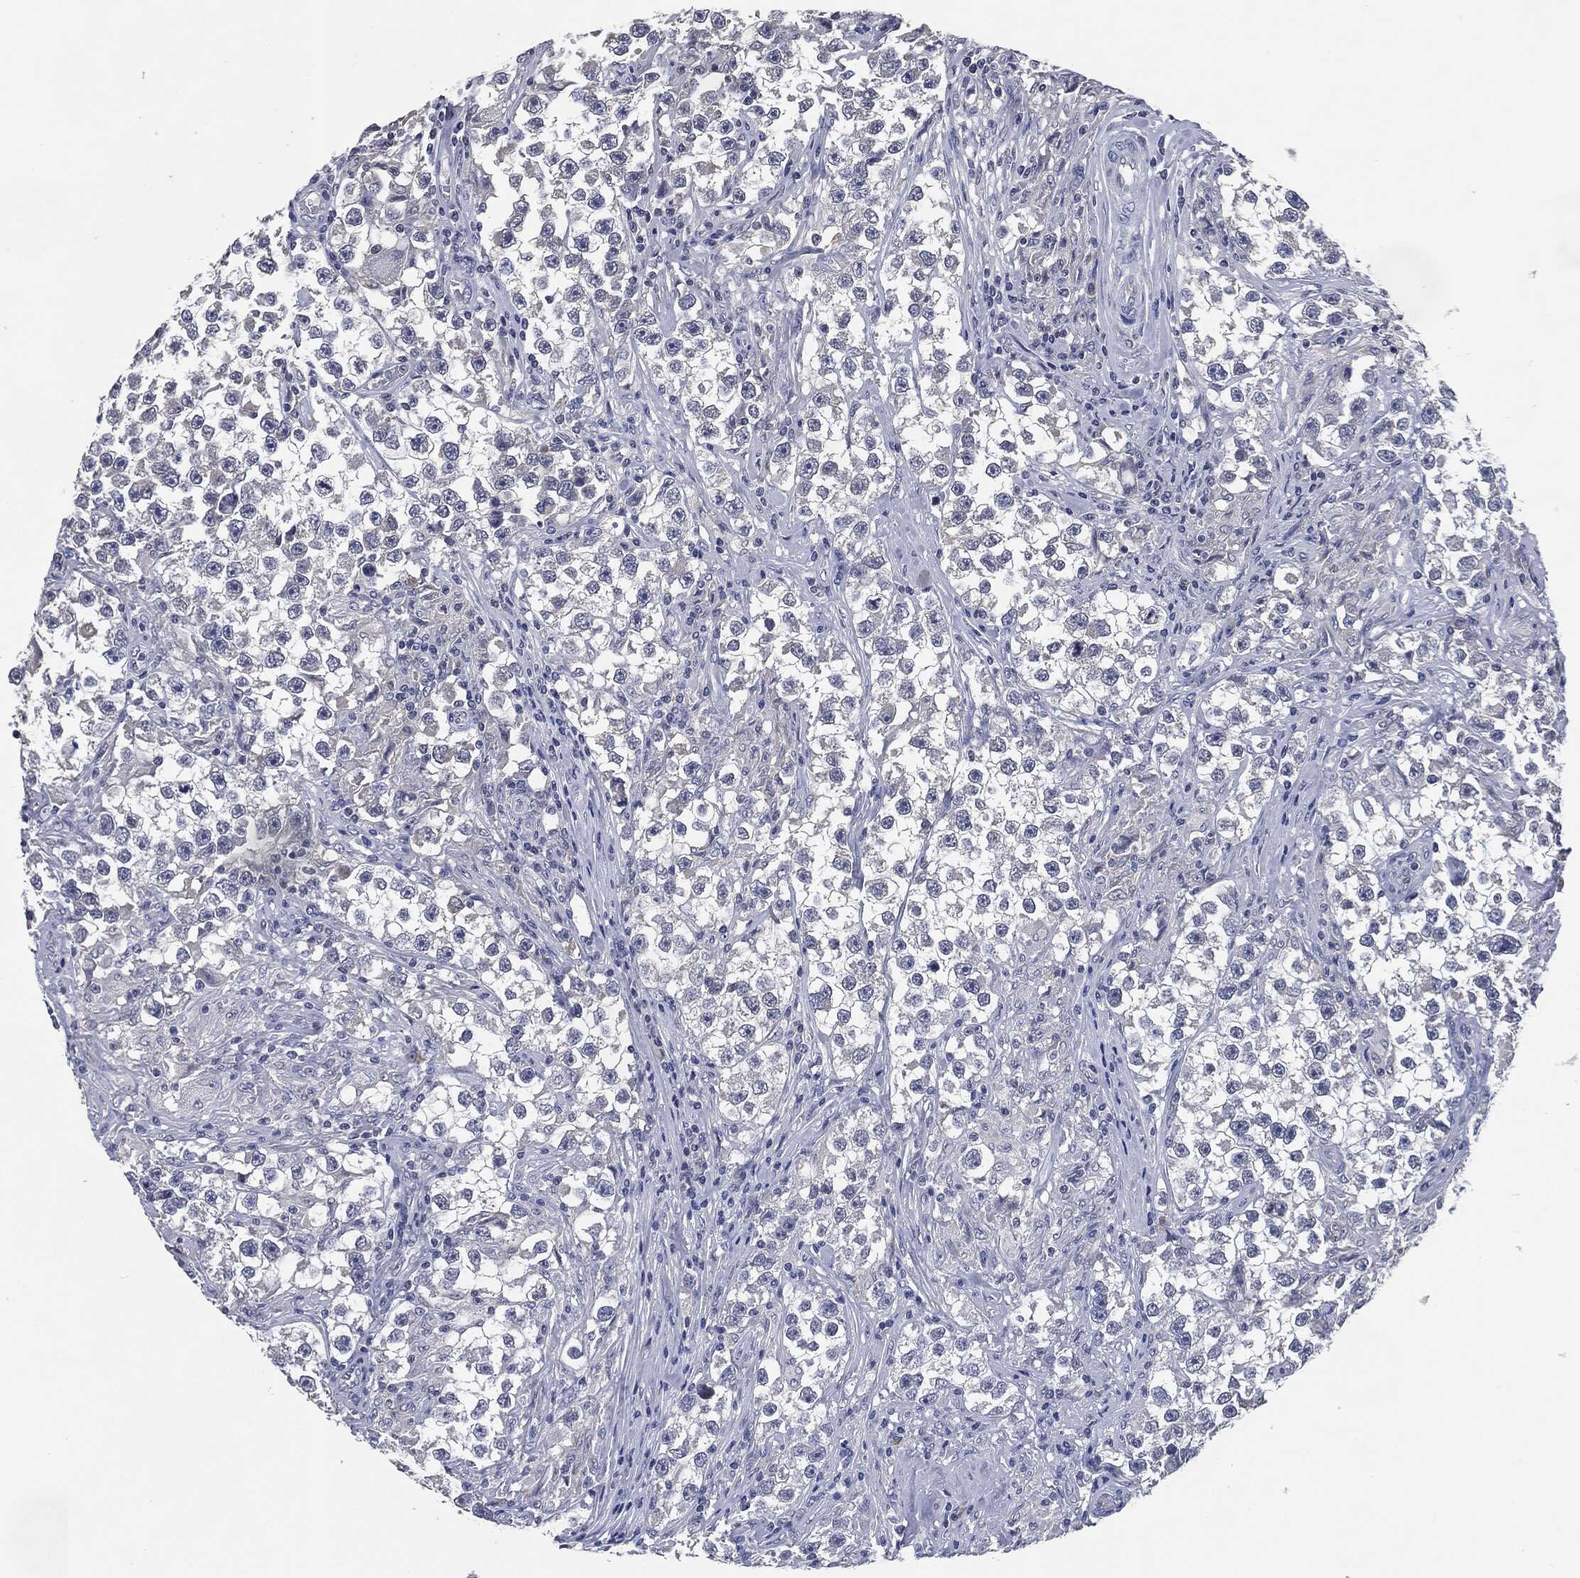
{"staining": {"intensity": "negative", "quantity": "none", "location": "none"}, "tissue": "testis cancer", "cell_type": "Tumor cells", "image_type": "cancer", "snomed": [{"axis": "morphology", "description": "Seminoma, NOS"}, {"axis": "topography", "description": "Testis"}], "caption": "Immunohistochemical staining of testis seminoma shows no significant staining in tumor cells. (Brightfield microscopy of DAB (3,3'-diaminobenzidine) IHC at high magnification).", "gene": "IL2RG", "patient": {"sex": "male", "age": 46}}